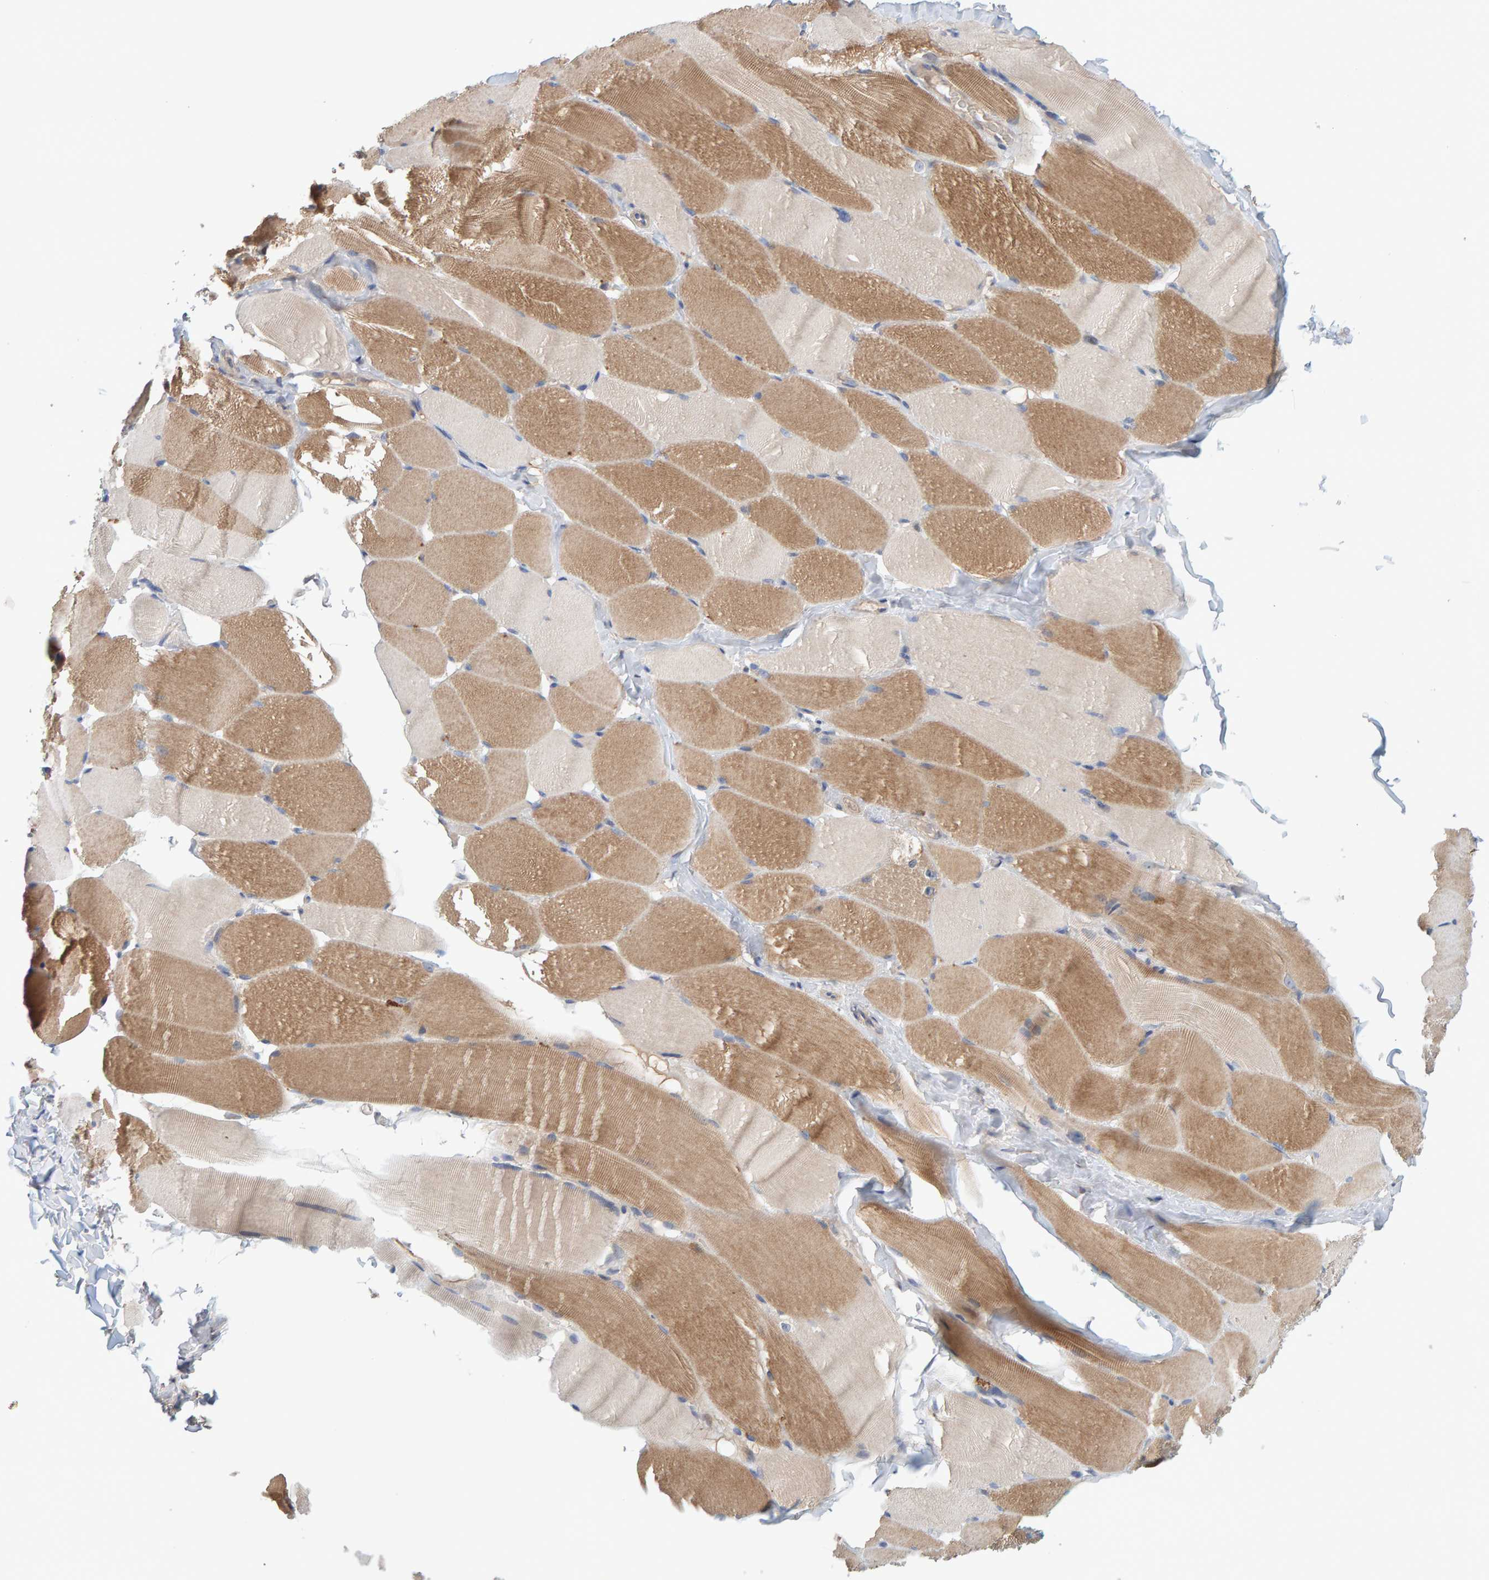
{"staining": {"intensity": "moderate", "quantity": ">75%", "location": "cytoplasmic/membranous"}, "tissue": "skeletal muscle", "cell_type": "Myocytes", "image_type": "normal", "snomed": [{"axis": "morphology", "description": "Normal tissue, NOS"}, {"axis": "topography", "description": "Skin"}, {"axis": "topography", "description": "Skeletal muscle"}], "caption": "Immunohistochemistry (IHC) (DAB (3,3'-diaminobenzidine)) staining of unremarkable human skeletal muscle displays moderate cytoplasmic/membranous protein expression in about >75% of myocytes.", "gene": "TATDN1", "patient": {"sex": "male", "age": 83}}